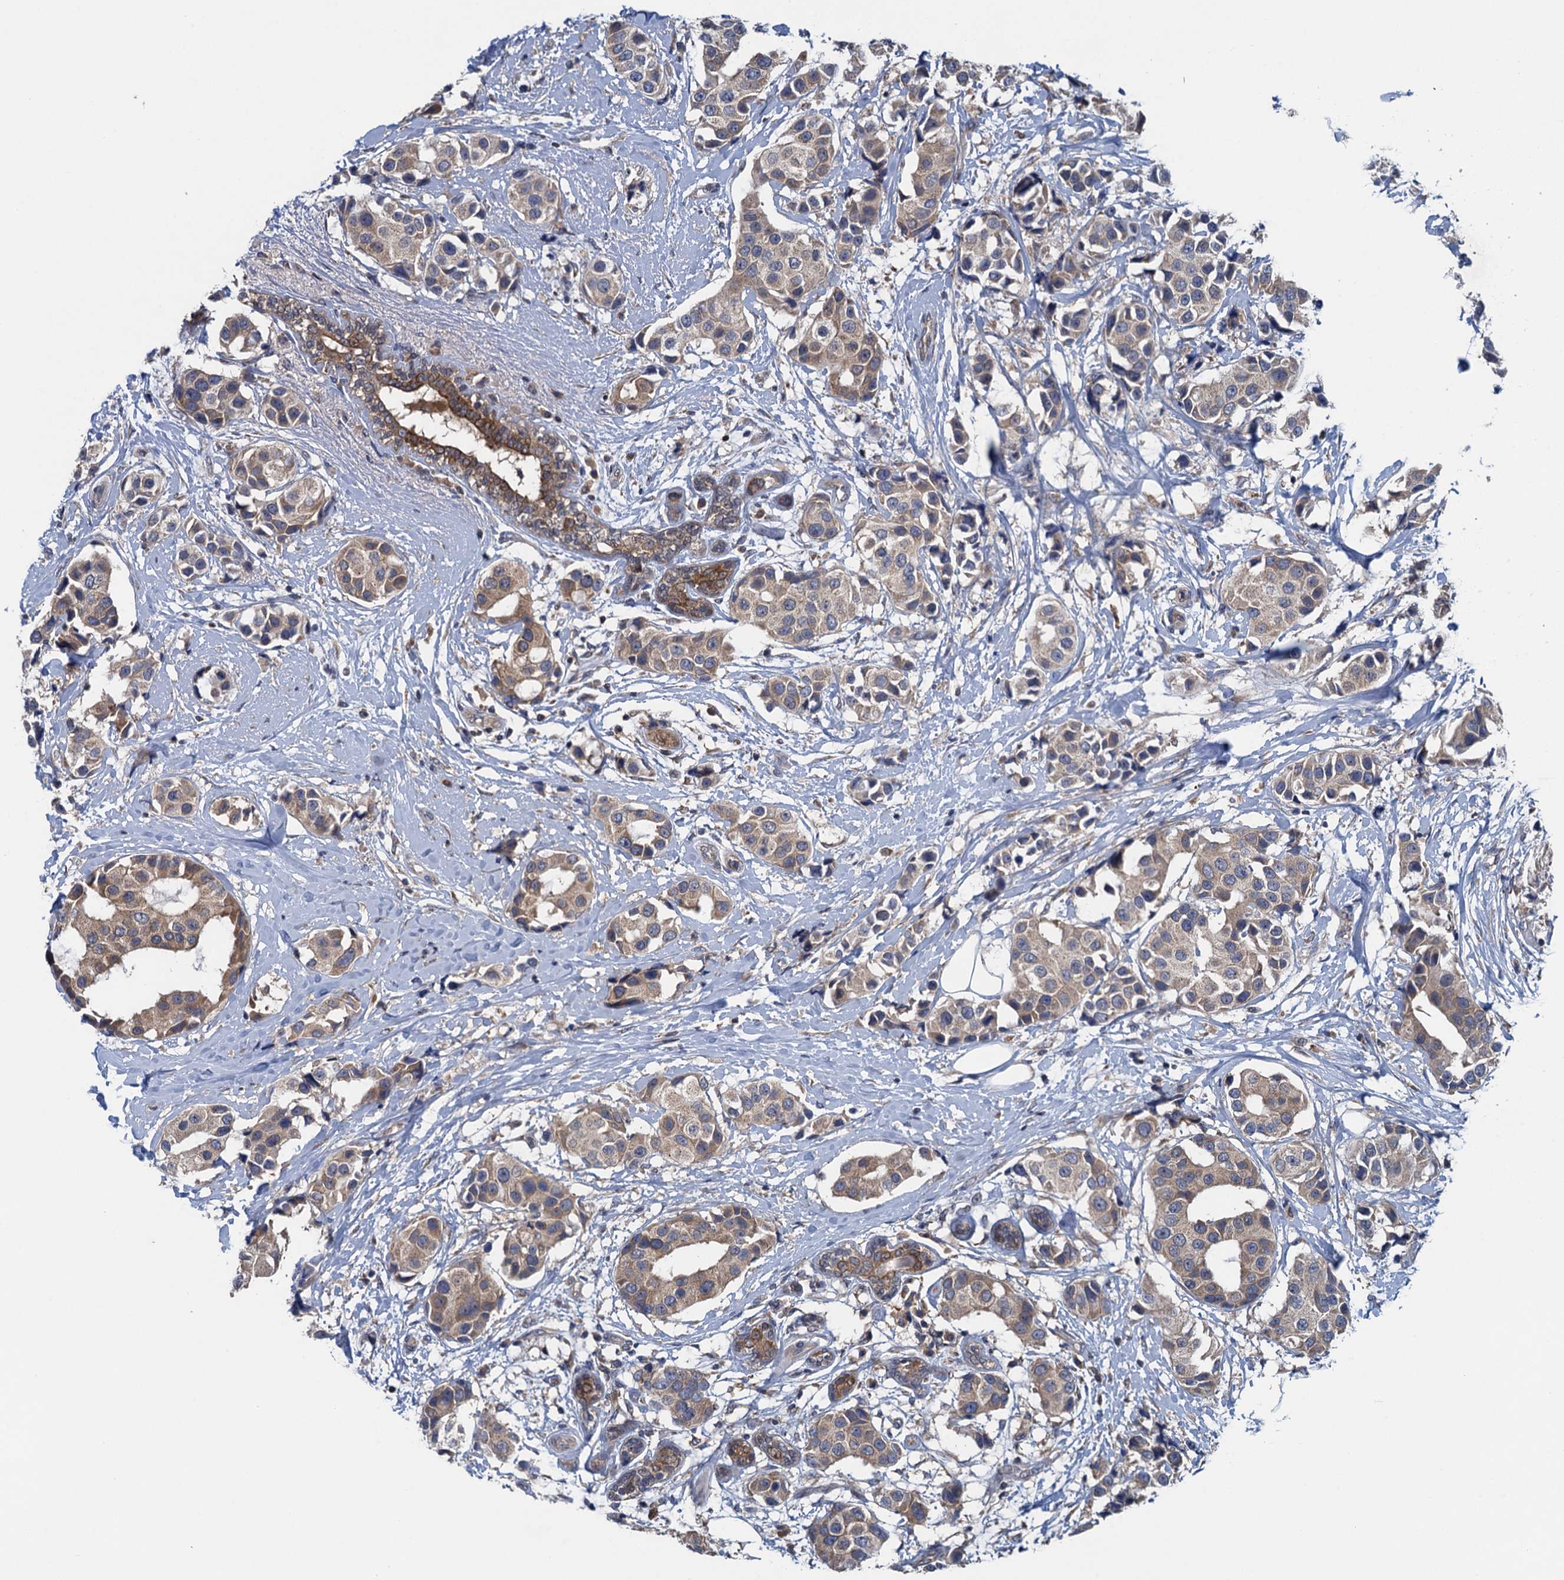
{"staining": {"intensity": "weak", "quantity": ">75%", "location": "cytoplasmic/membranous"}, "tissue": "breast cancer", "cell_type": "Tumor cells", "image_type": "cancer", "snomed": [{"axis": "morphology", "description": "Normal tissue, NOS"}, {"axis": "morphology", "description": "Duct carcinoma"}, {"axis": "topography", "description": "Breast"}], "caption": "A photomicrograph of intraductal carcinoma (breast) stained for a protein displays weak cytoplasmic/membranous brown staining in tumor cells.", "gene": "CNTN5", "patient": {"sex": "female", "age": 39}}